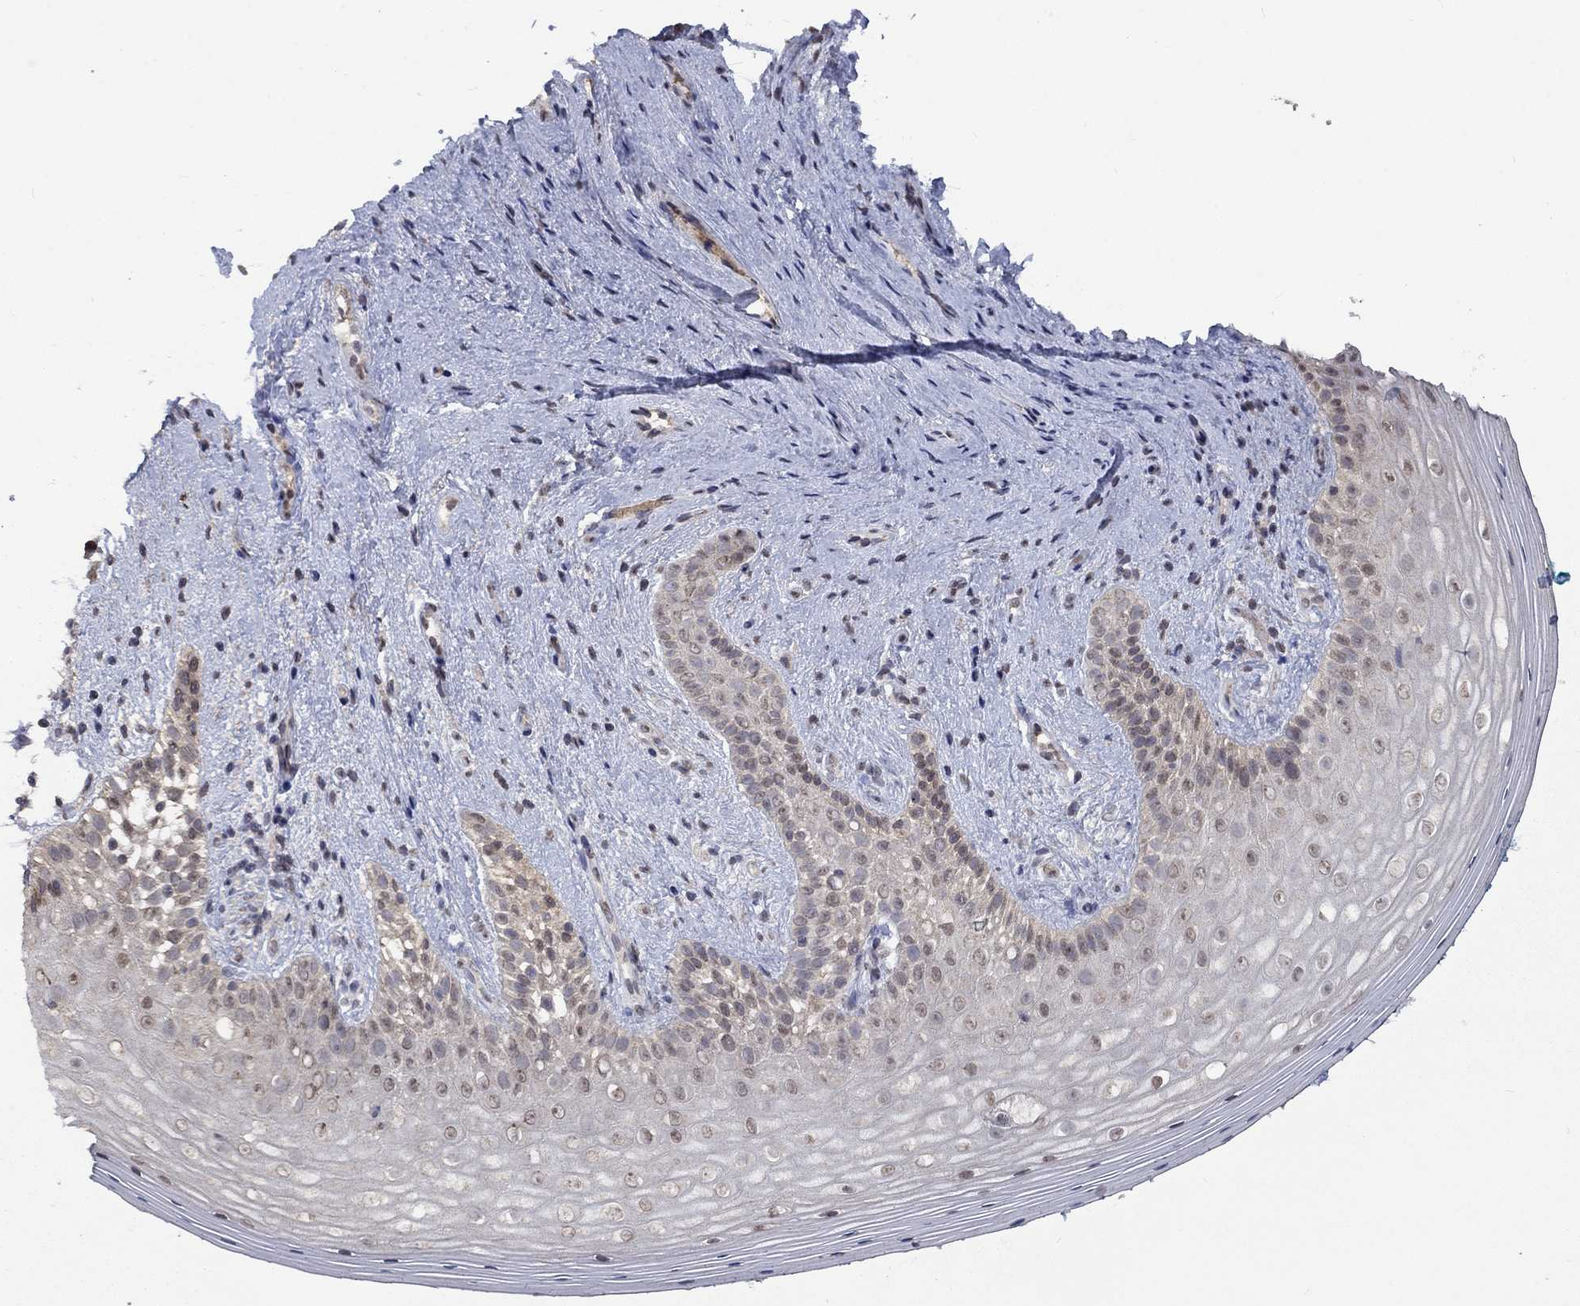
{"staining": {"intensity": "weak", "quantity": "<25%", "location": "cytoplasmic/membranous,nuclear"}, "tissue": "vagina", "cell_type": "Squamous epithelial cells", "image_type": "normal", "snomed": [{"axis": "morphology", "description": "Normal tissue, NOS"}, {"axis": "topography", "description": "Vagina"}], "caption": "Micrograph shows no protein positivity in squamous epithelial cells of unremarkable vagina.", "gene": "SPATA33", "patient": {"sex": "female", "age": 47}}